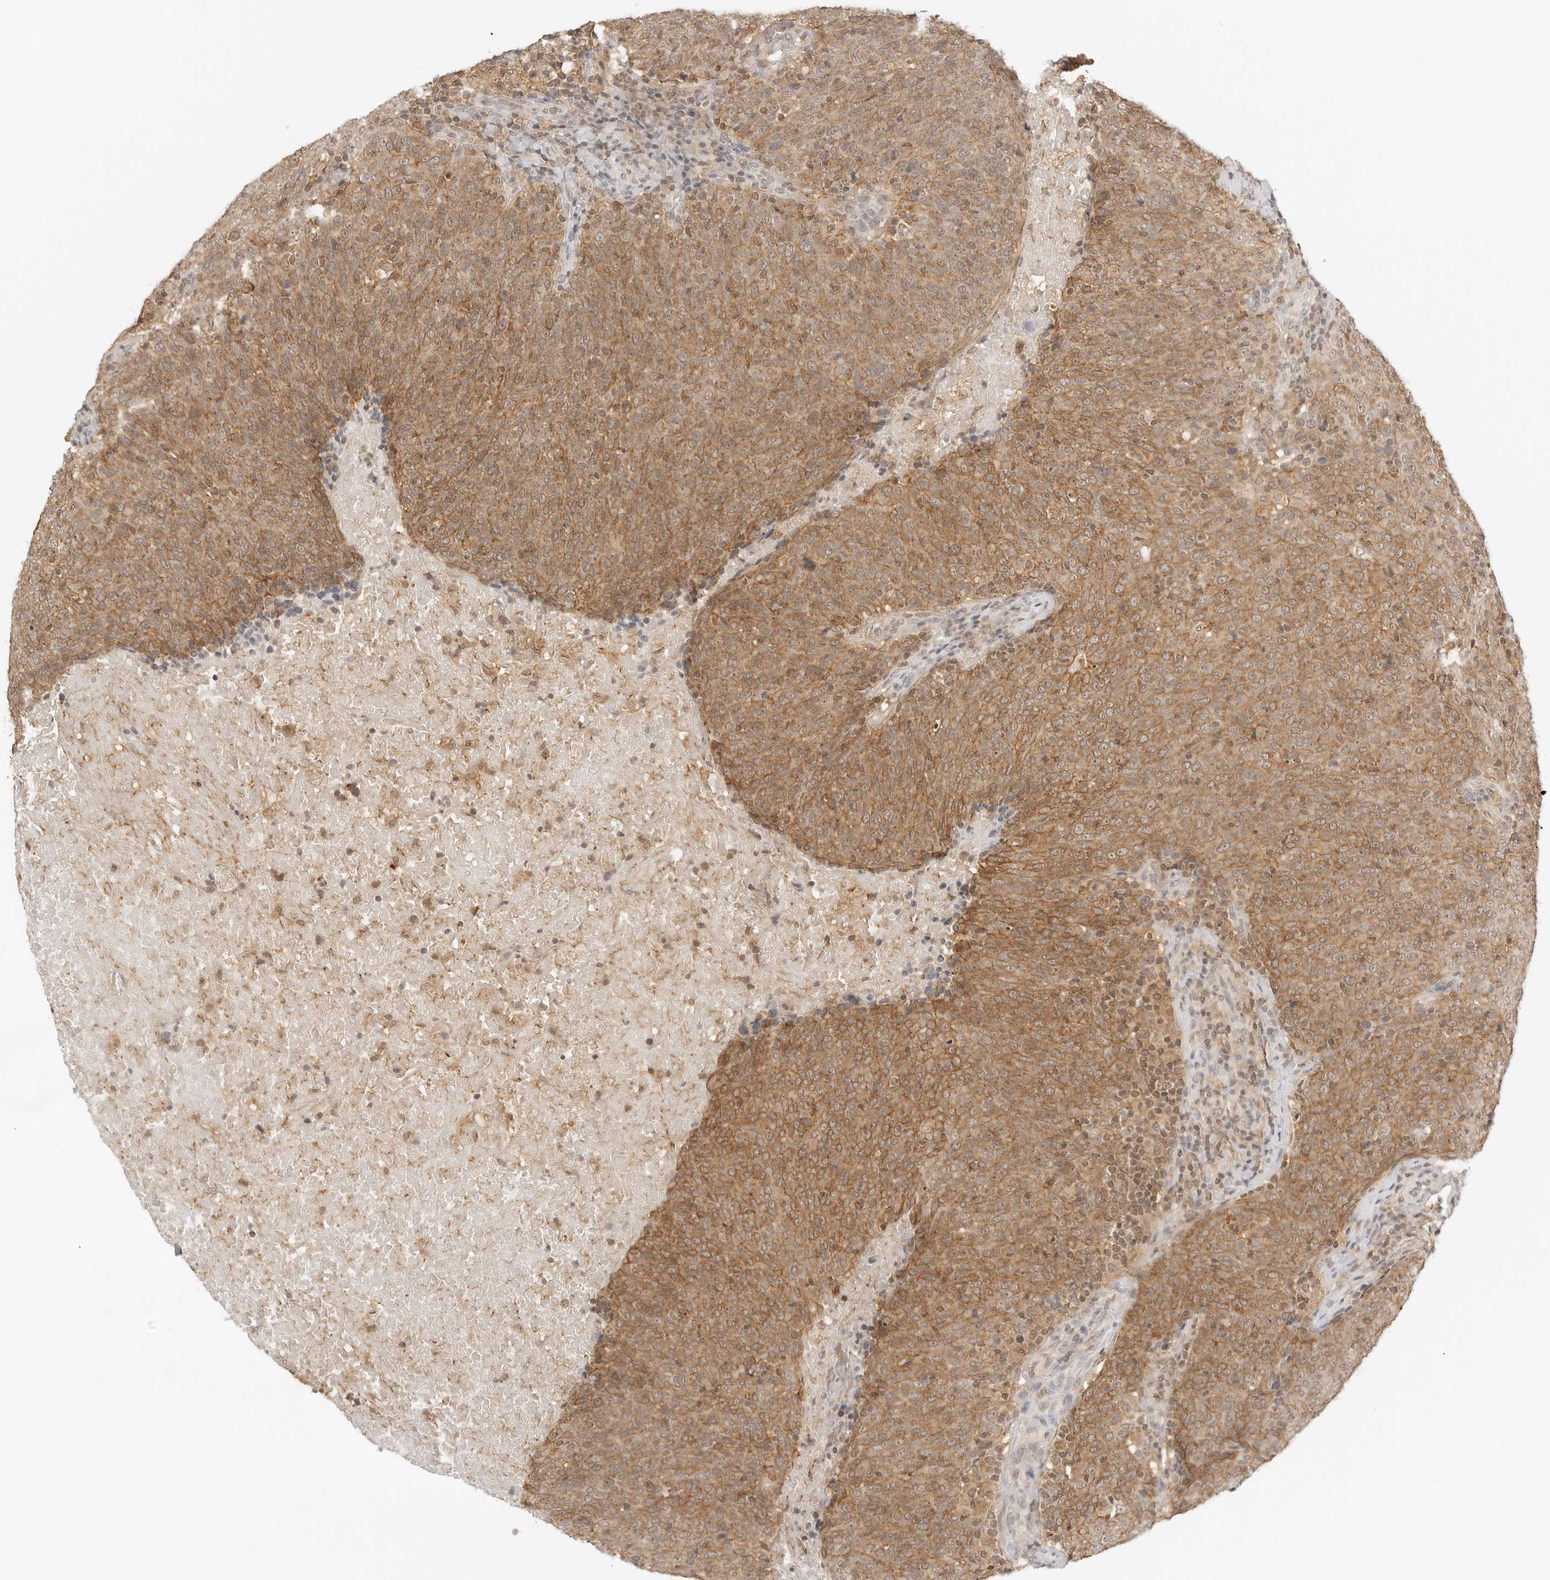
{"staining": {"intensity": "moderate", "quantity": ">75%", "location": "cytoplasmic/membranous"}, "tissue": "head and neck cancer", "cell_type": "Tumor cells", "image_type": "cancer", "snomed": [{"axis": "morphology", "description": "Squamous cell carcinoma, NOS"}, {"axis": "morphology", "description": "Squamous cell carcinoma, metastatic, NOS"}, {"axis": "topography", "description": "Lymph node"}, {"axis": "topography", "description": "Head-Neck"}], "caption": "The immunohistochemical stain highlights moderate cytoplasmic/membranous expression in tumor cells of squamous cell carcinoma (head and neck) tissue.", "gene": "EPHA1", "patient": {"sex": "male", "age": 62}}